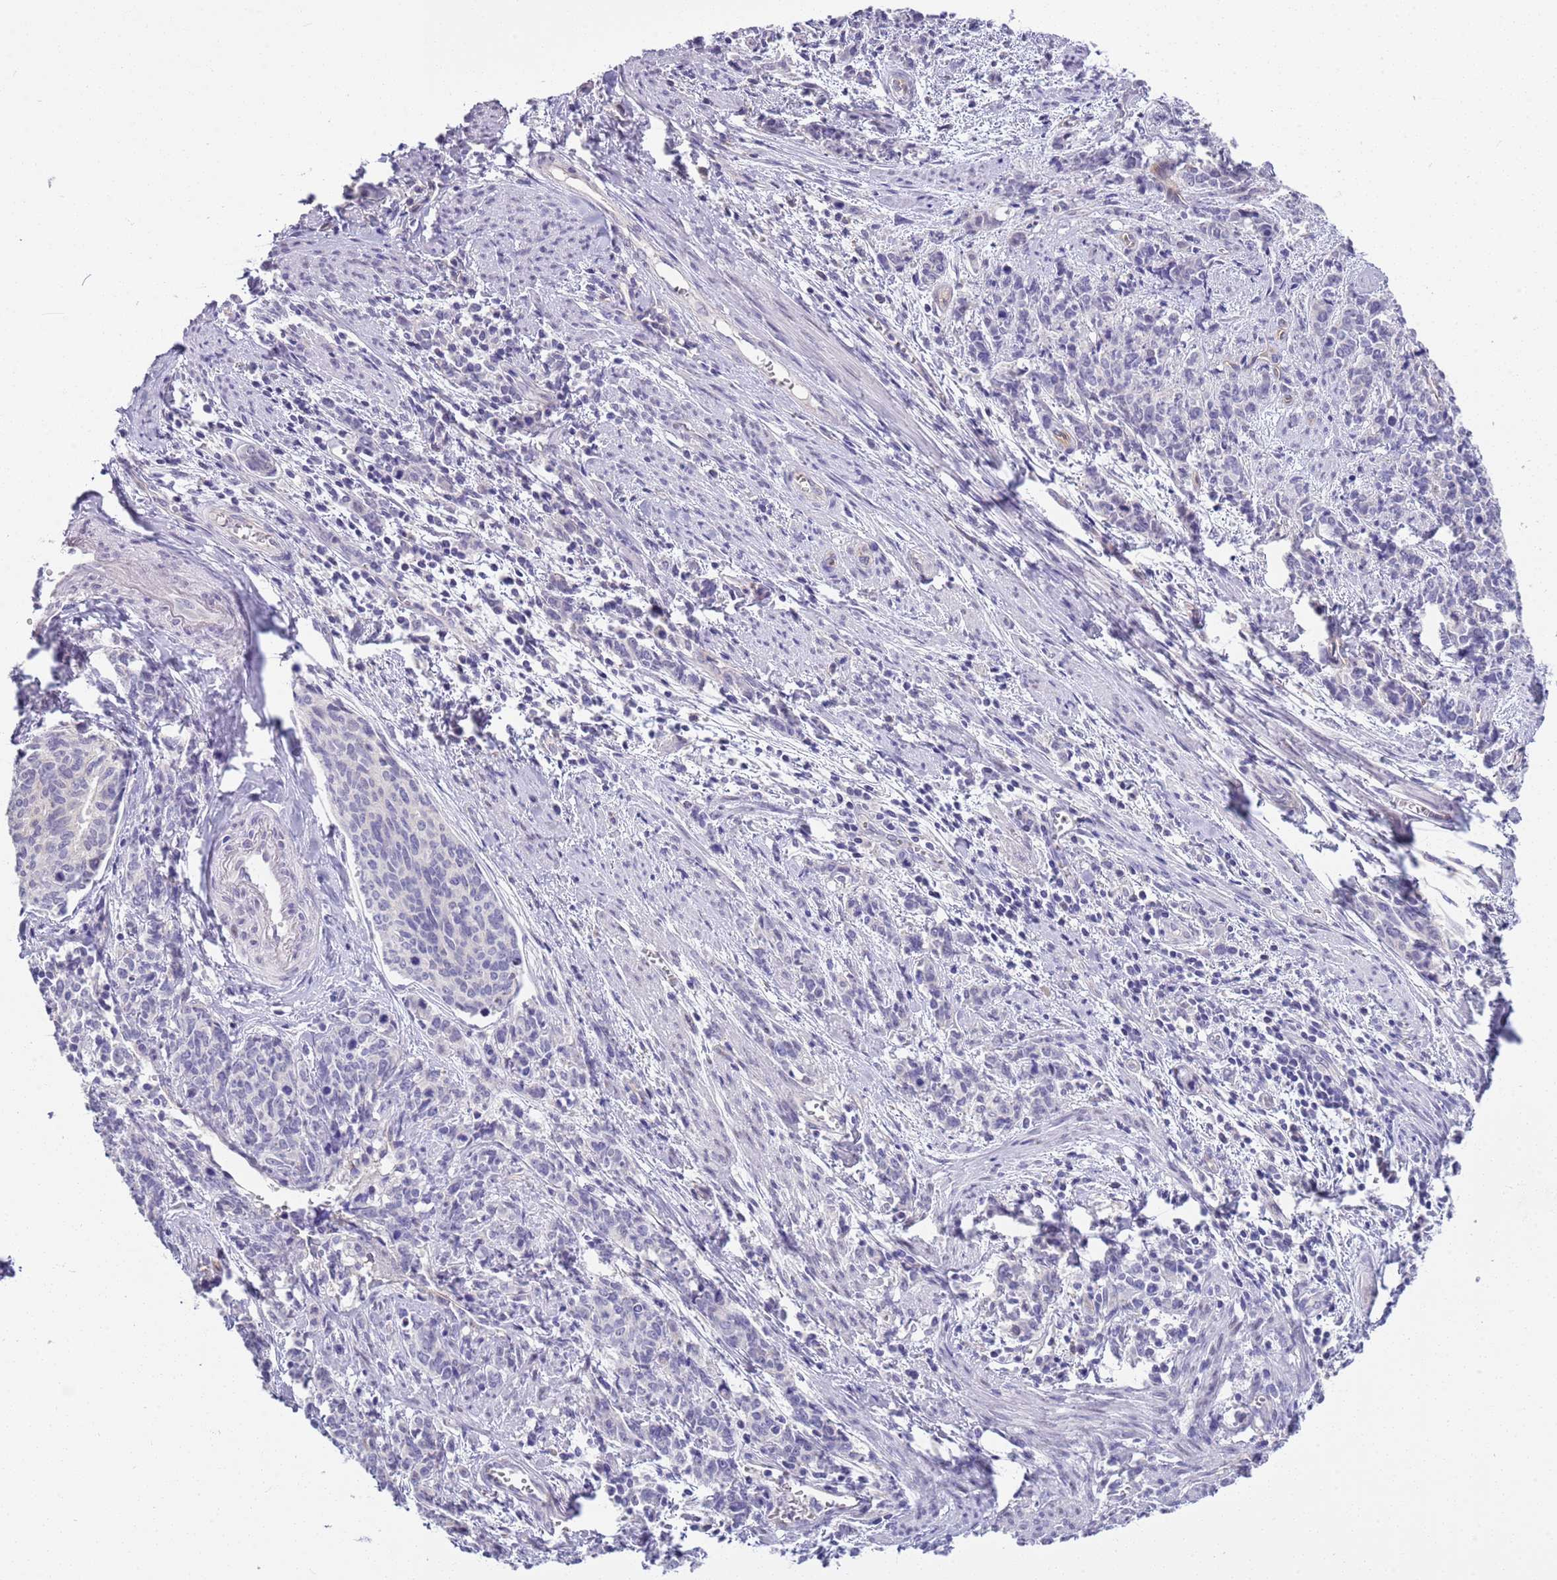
{"staining": {"intensity": "negative", "quantity": "none", "location": "none"}, "tissue": "cervical cancer", "cell_type": "Tumor cells", "image_type": "cancer", "snomed": [{"axis": "morphology", "description": "Squamous cell carcinoma, NOS"}, {"axis": "topography", "description": "Cervix"}], "caption": "Histopathology image shows no significant protein staining in tumor cells of cervical cancer. Nuclei are stained in blue.", "gene": "BRMS1L", "patient": {"sex": "female", "age": 60}}